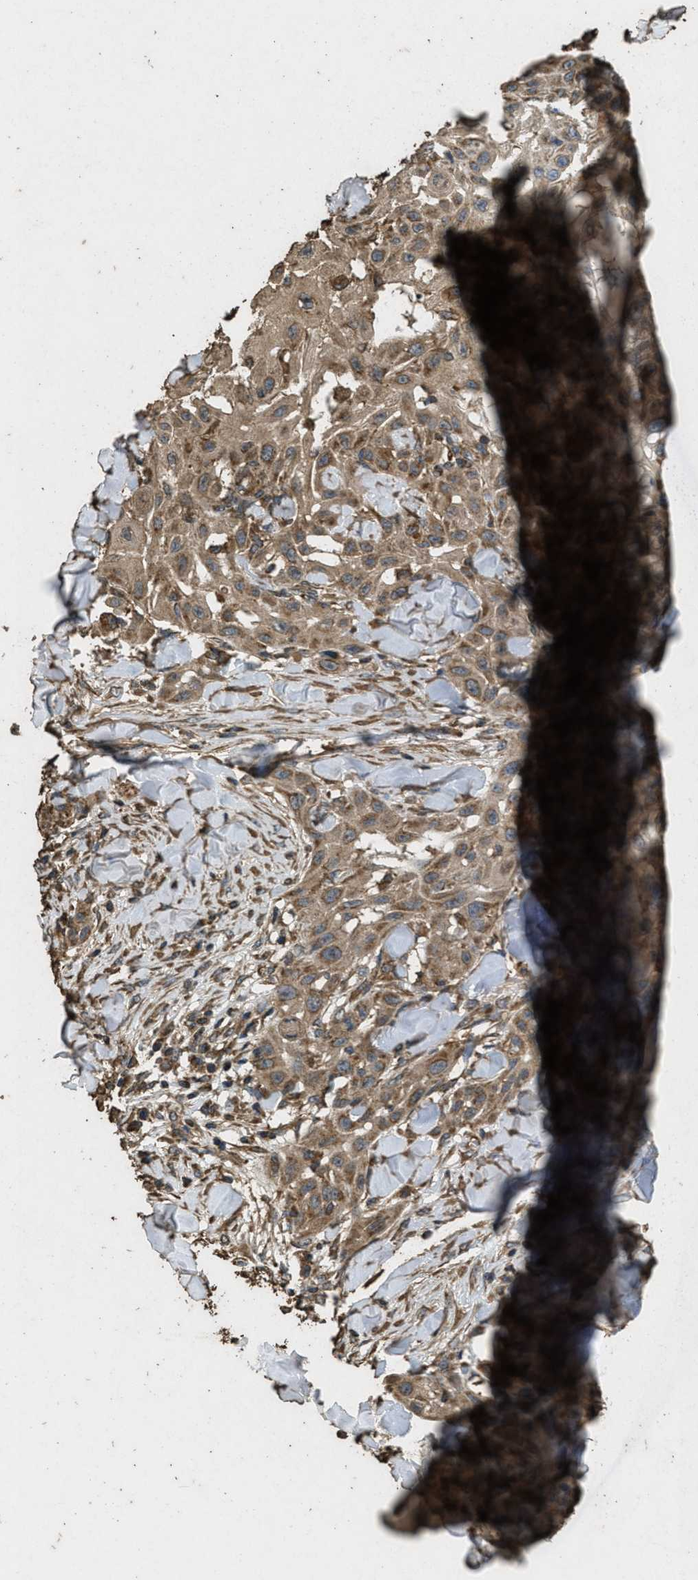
{"staining": {"intensity": "moderate", "quantity": ">75%", "location": "cytoplasmic/membranous"}, "tissue": "skin cancer", "cell_type": "Tumor cells", "image_type": "cancer", "snomed": [{"axis": "morphology", "description": "Squamous cell carcinoma, NOS"}, {"axis": "topography", "description": "Skin"}], "caption": "Skin cancer stained with a brown dye displays moderate cytoplasmic/membranous positive positivity in about >75% of tumor cells.", "gene": "CYRIA", "patient": {"sex": "male", "age": 24}}